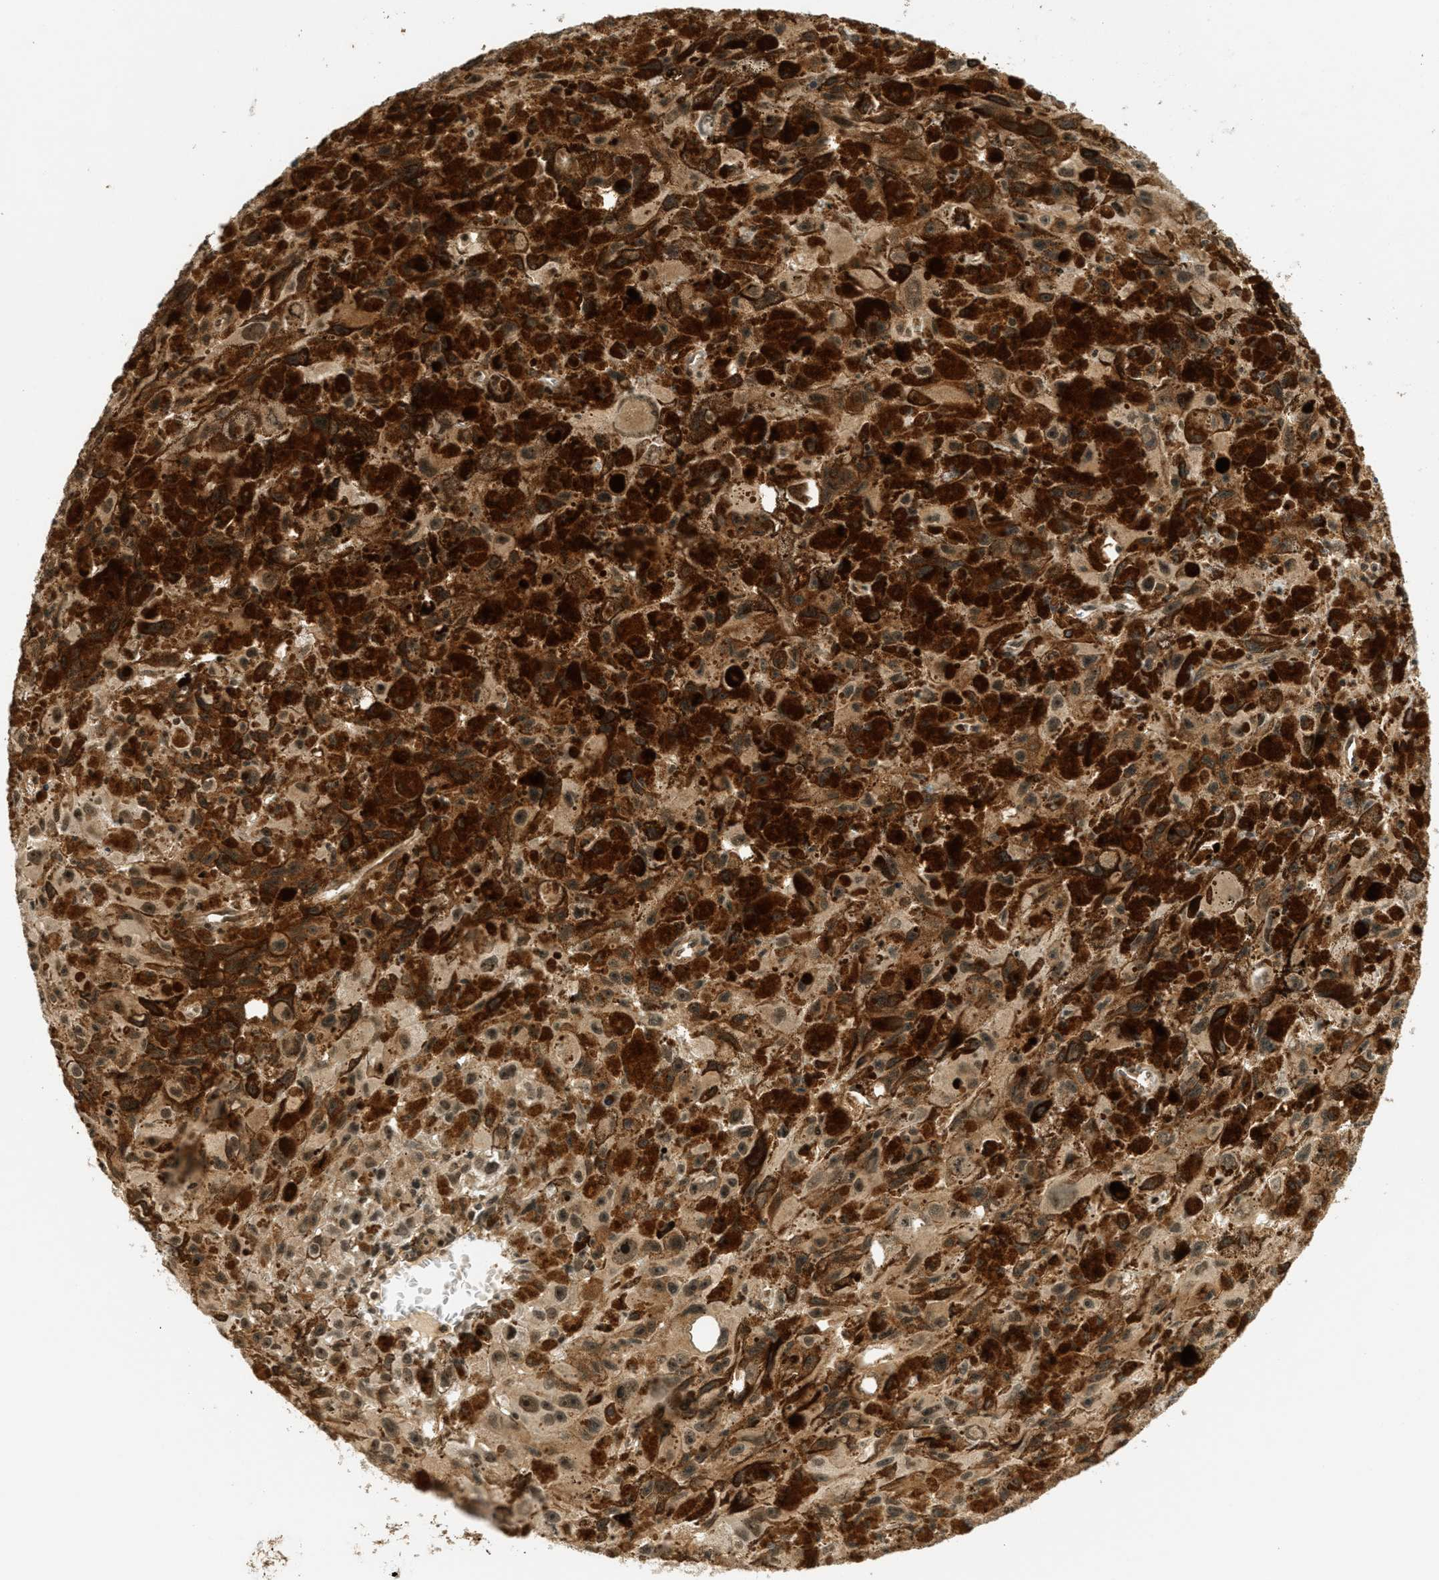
{"staining": {"intensity": "moderate", "quantity": ">75%", "location": "cytoplasmic/membranous,nuclear"}, "tissue": "melanoma", "cell_type": "Tumor cells", "image_type": "cancer", "snomed": [{"axis": "morphology", "description": "Malignant melanoma, NOS"}, {"axis": "topography", "description": "Skin"}], "caption": "Malignant melanoma stained with a protein marker displays moderate staining in tumor cells.", "gene": "FOXM1", "patient": {"sex": "female", "age": 104}}